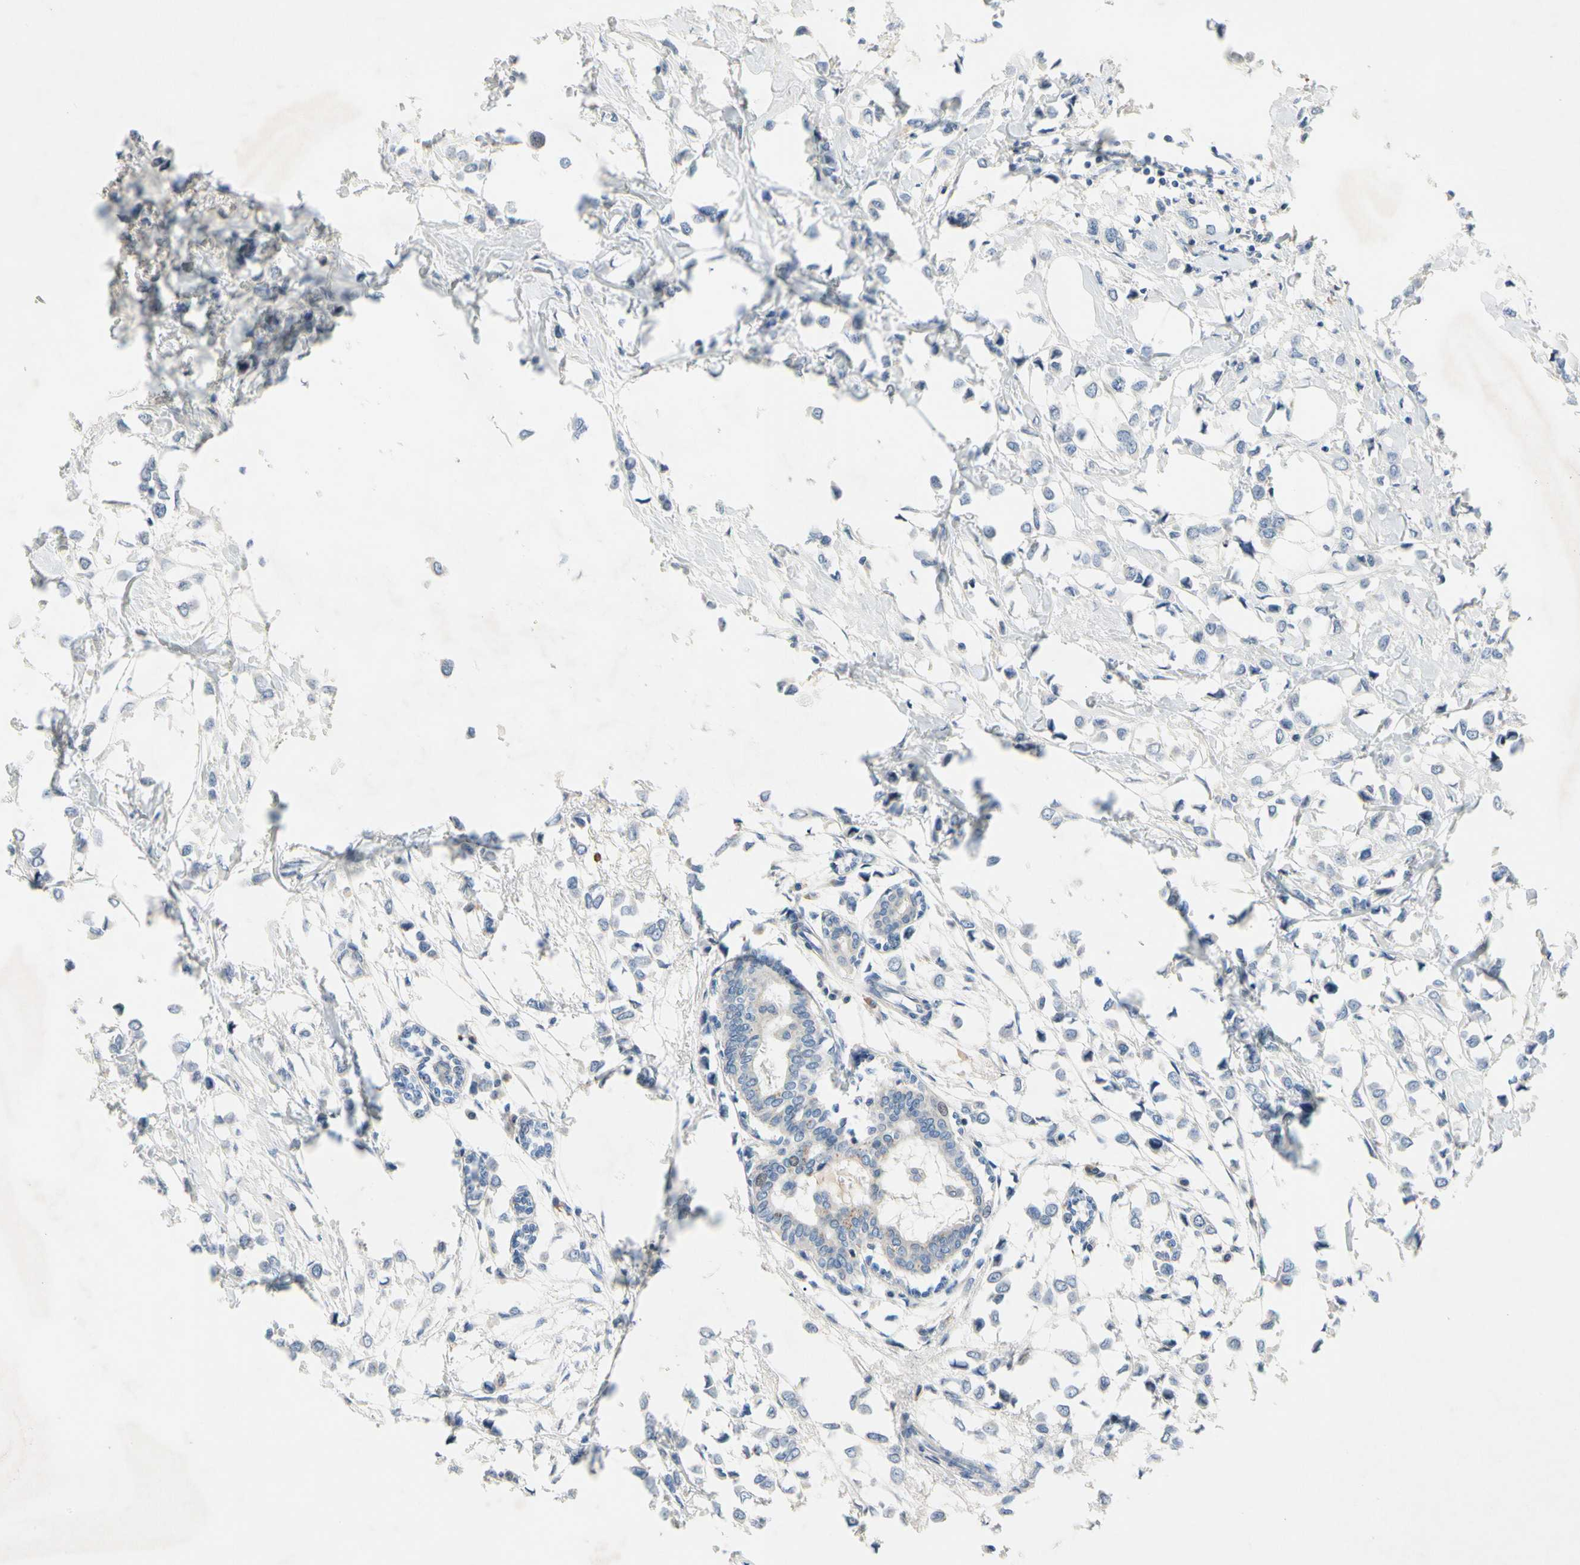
{"staining": {"intensity": "negative", "quantity": "none", "location": "none"}, "tissue": "breast cancer", "cell_type": "Tumor cells", "image_type": "cancer", "snomed": [{"axis": "morphology", "description": "Lobular carcinoma"}, {"axis": "topography", "description": "Breast"}], "caption": "Immunohistochemistry image of lobular carcinoma (breast) stained for a protein (brown), which demonstrates no staining in tumor cells.", "gene": "GAS6", "patient": {"sex": "female", "age": 51}}